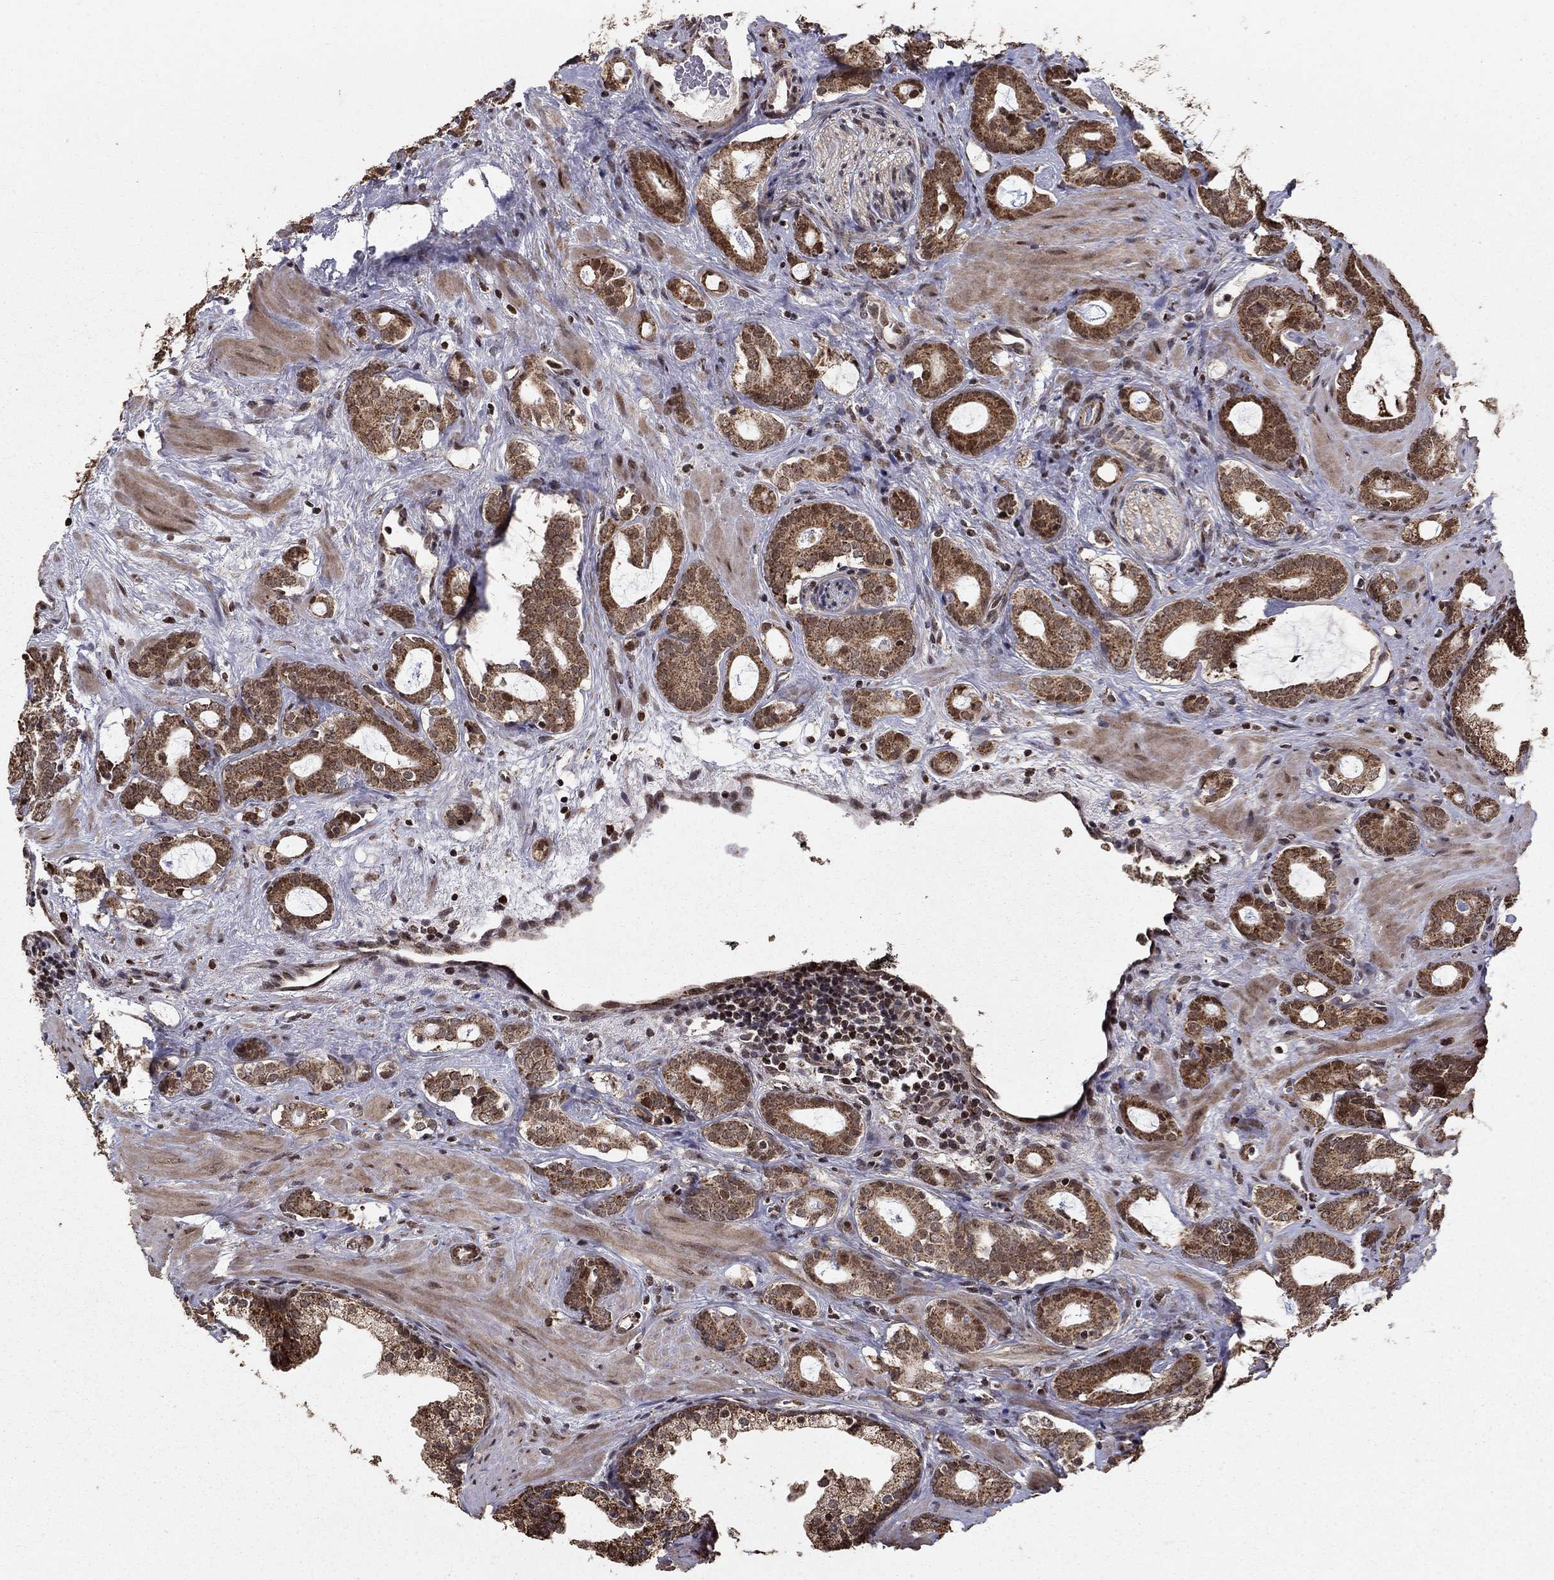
{"staining": {"intensity": "strong", "quantity": ">75%", "location": "cytoplasmic/membranous"}, "tissue": "prostate cancer", "cell_type": "Tumor cells", "image_type": "cancer", "snomed": [{"axis": "morphology", "description": "Adenocarcinoma, NOS"}, {"axis": "topography", "description": "Prostate"}], "caption": "Prostate adenocarcinoma was stained to show a protein in brown. There is high levels of strong cytoplasmic/membranous staining in approximately >75% of tumor cells.", "gene": "ACOT13", "patient": {"sex": "male", "age": 55}}